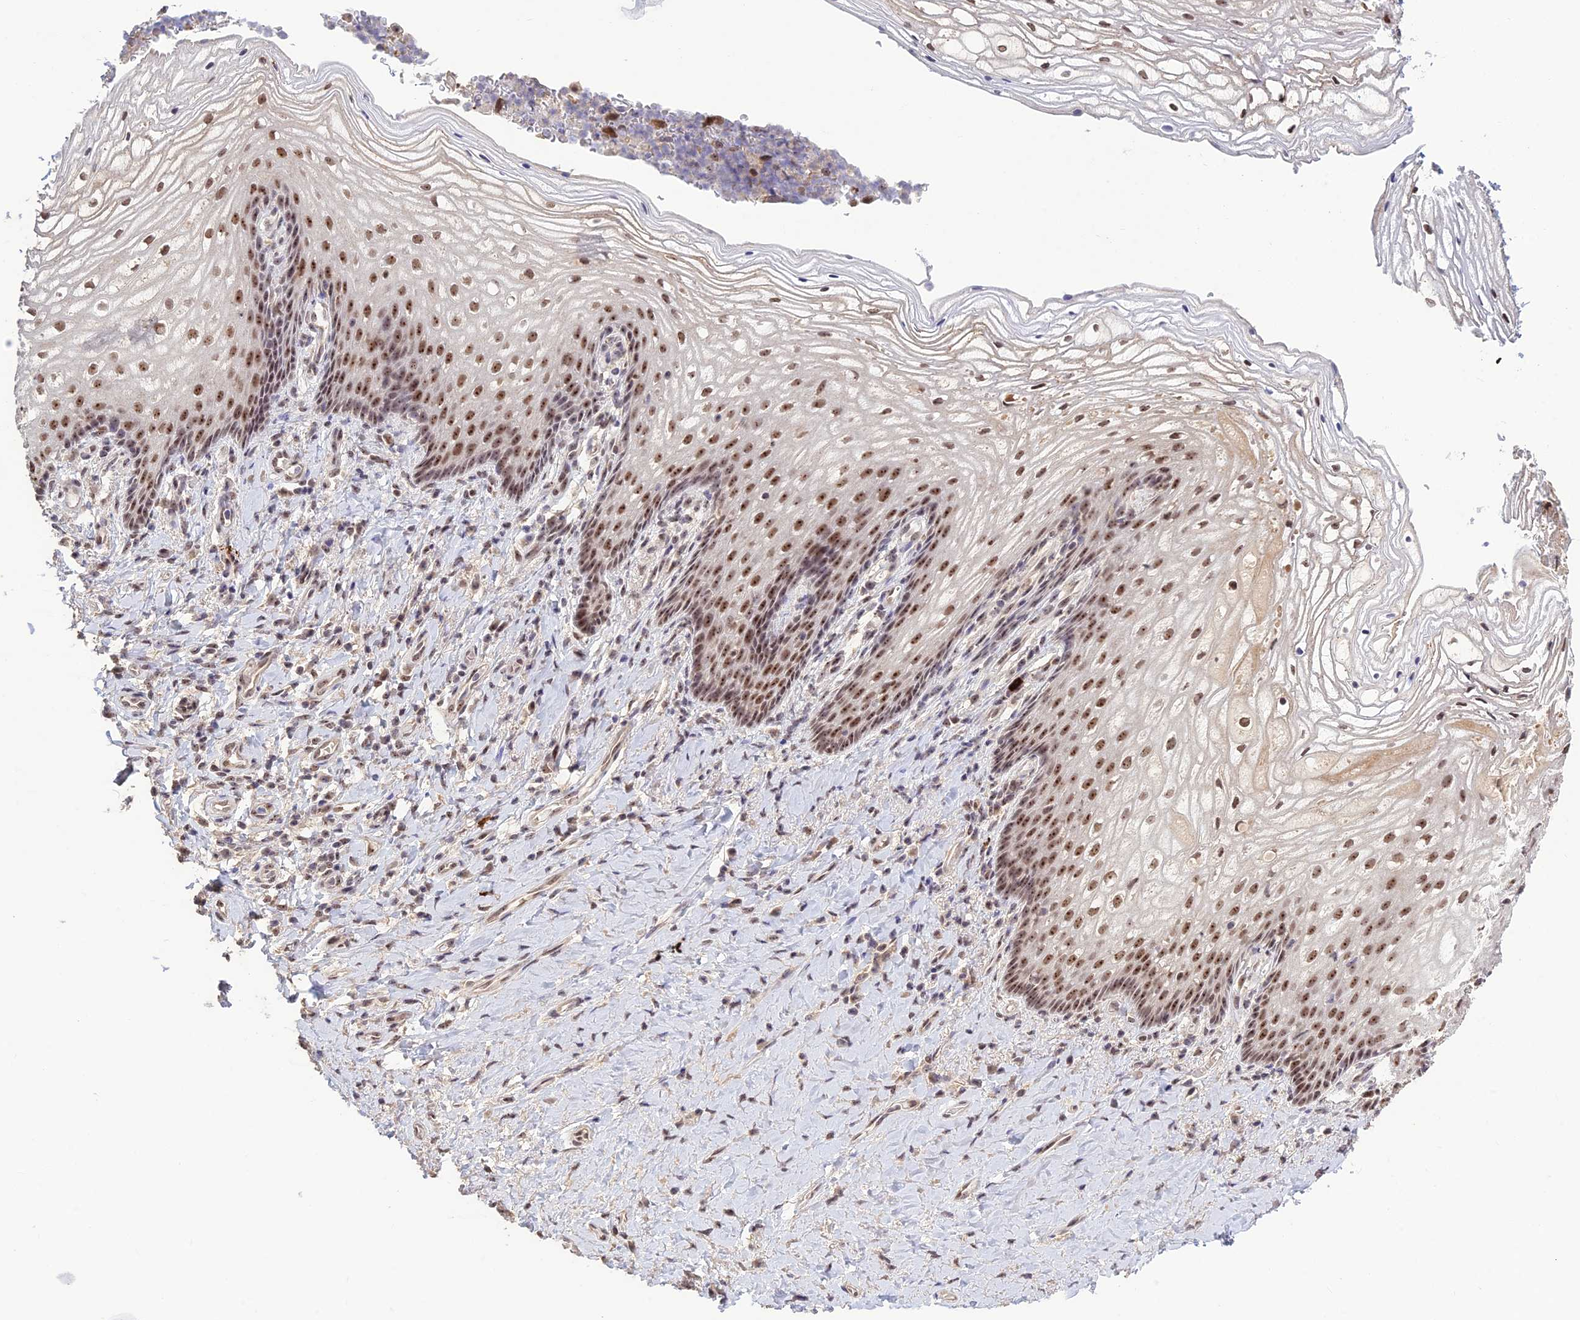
{"staining": {"intensity": "moderate", "quantity": ">75%", "location": "nuclear"}, "tissue": "vagina", "cell_type": "Squamous epithelial cells", "image_type": "normal", "snomed": [{"axis": "morphology", "description": "Normal tissue, NOS"}, {"axis": "topography", "description": "Vagina"}], "caption": "An image showing moderate nuclear expression in approximately >75% of squamous epithelial cells in normal vagina, as visualized by brown immunohistochemical staining.", "gene": "POLR1G", "patient": {"sex": "female", "age": 60}}